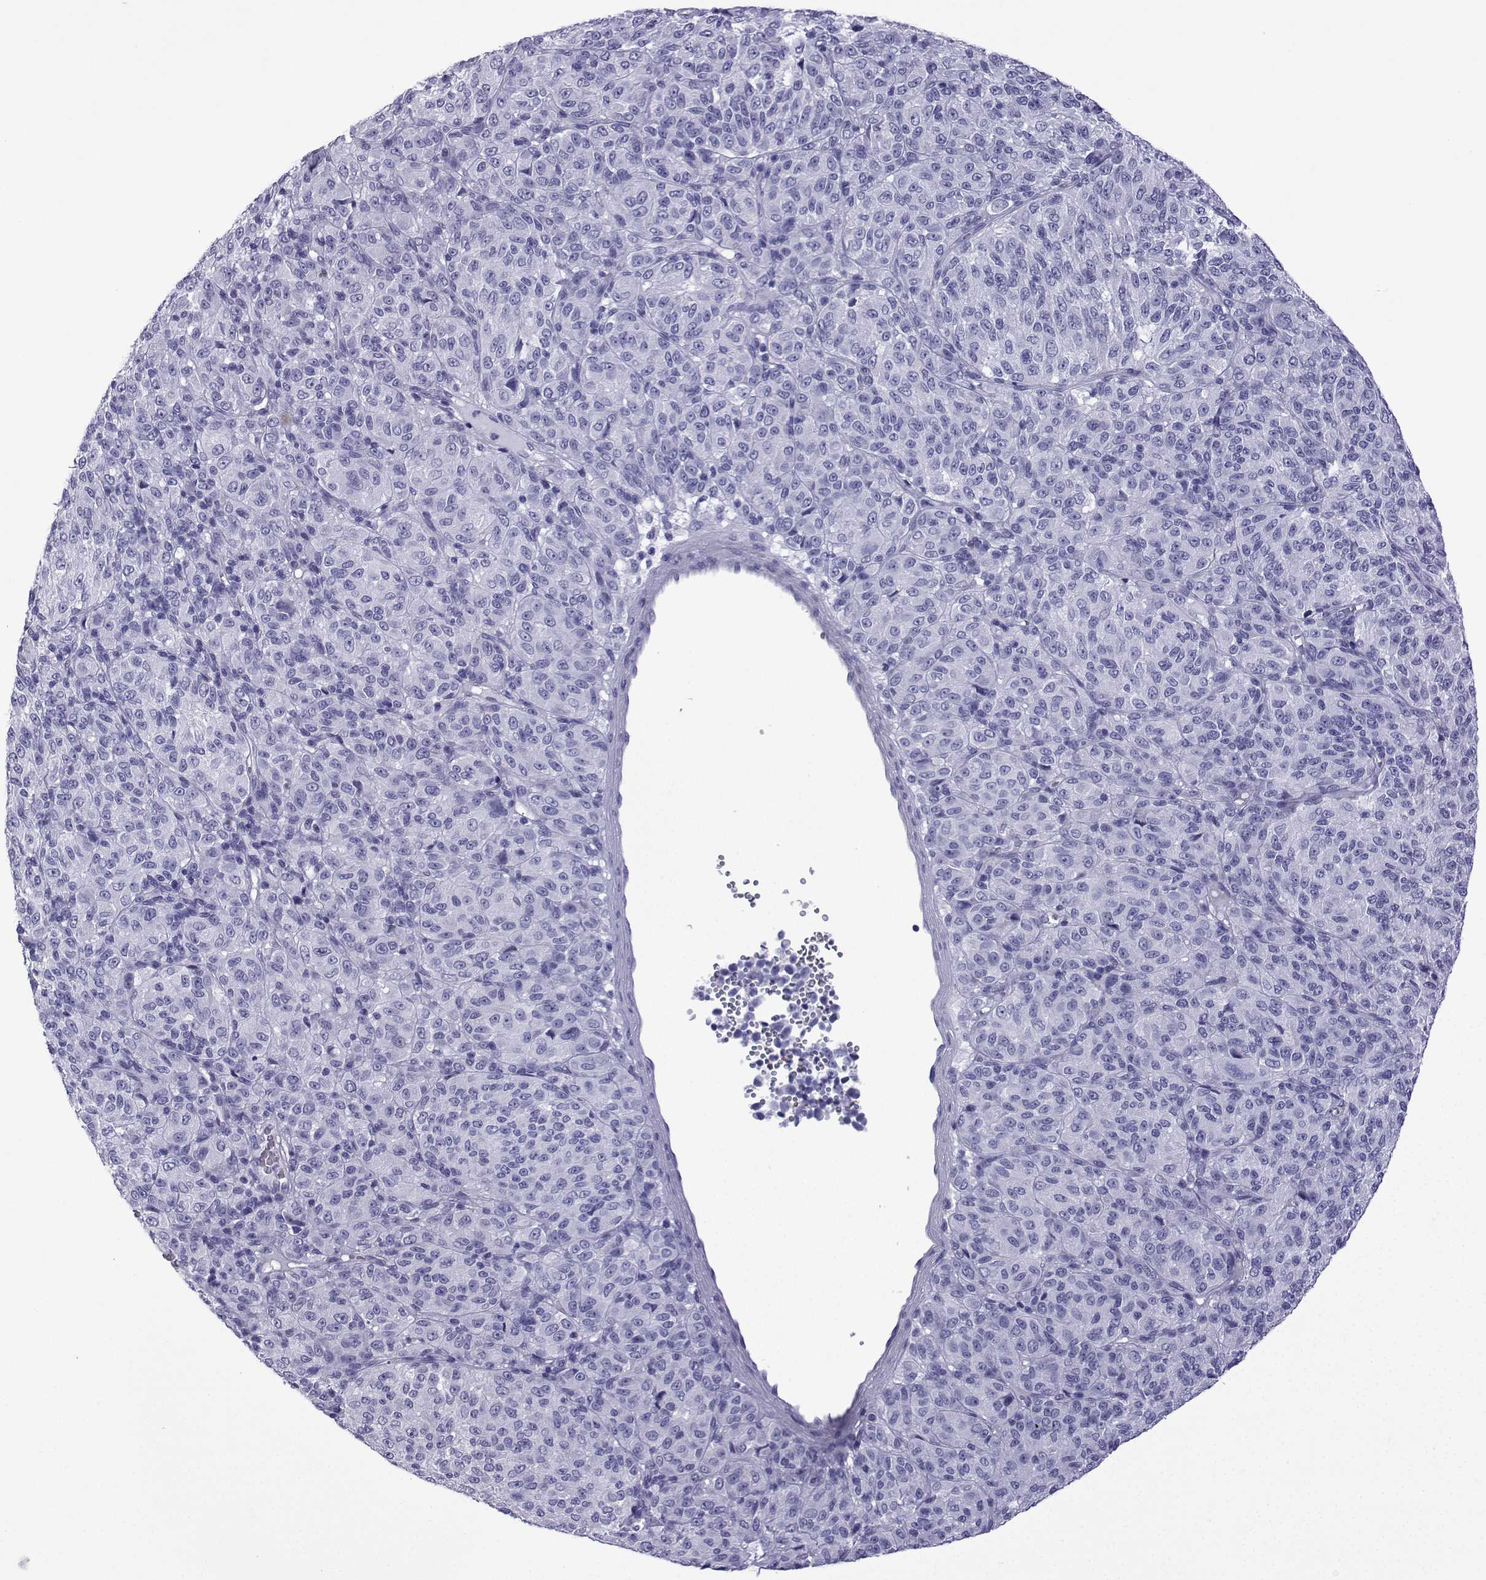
{"staining": {"intensity": "negative", "quantity": "none", "location": "none"}, "tissue": "melanoma", "cell_type": "Tumor cells", "image_type": "cancer", "snomed": [{"axis": "morphology", "description": "Malignant melanoma, Metastatic site"}, {"axis": "topography", "description": "Brain"}], "caption": "Immunohistochemistry (IHC) micrograph of neoplastic tissue: melanoma stained with DAB (3,3'-diaminobenzidine) reveals no significant protein positivity in tumor cells.", "gene": "TRIM46", "patient": {"sex": "female", "age": 56}}